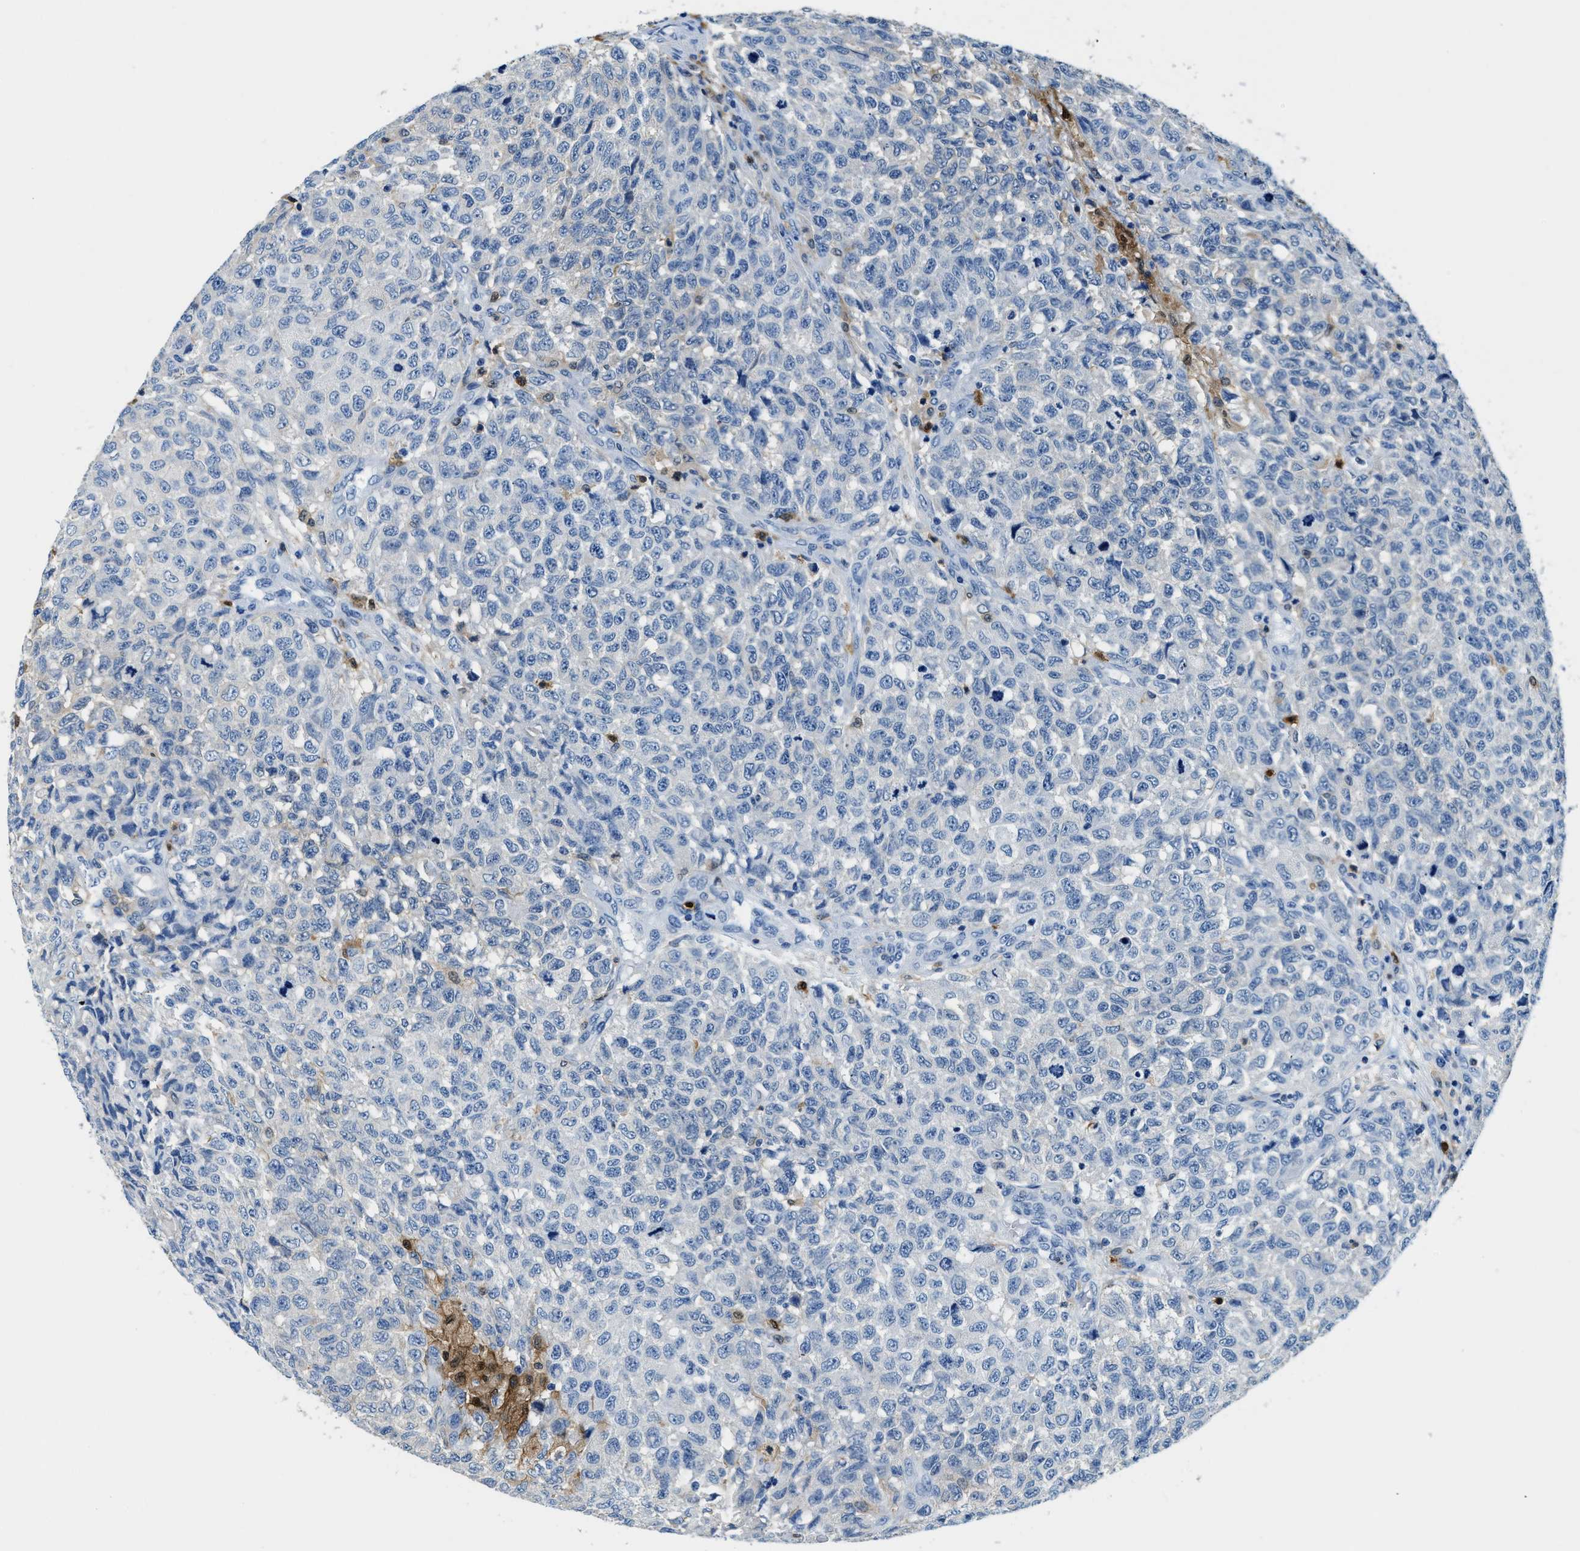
{"staining": {"intensity": "negative", "quantity": "none", "location": "none"}, "tissue": "testis cancer", "cell_type": "Tumor cells", "image_type": "cancer", "snomed": [{"axis": "morphology", "description": "Seminoma, NOS"}, {"axis": "topography", "description": "Testis"}], "caption": "High power microscopy image of an IHC micrograph of testis cancer, revealing no significant positivity in tumor cells.", "gene": "CAPG", "patient": {"sex": "male", "age": 59}}